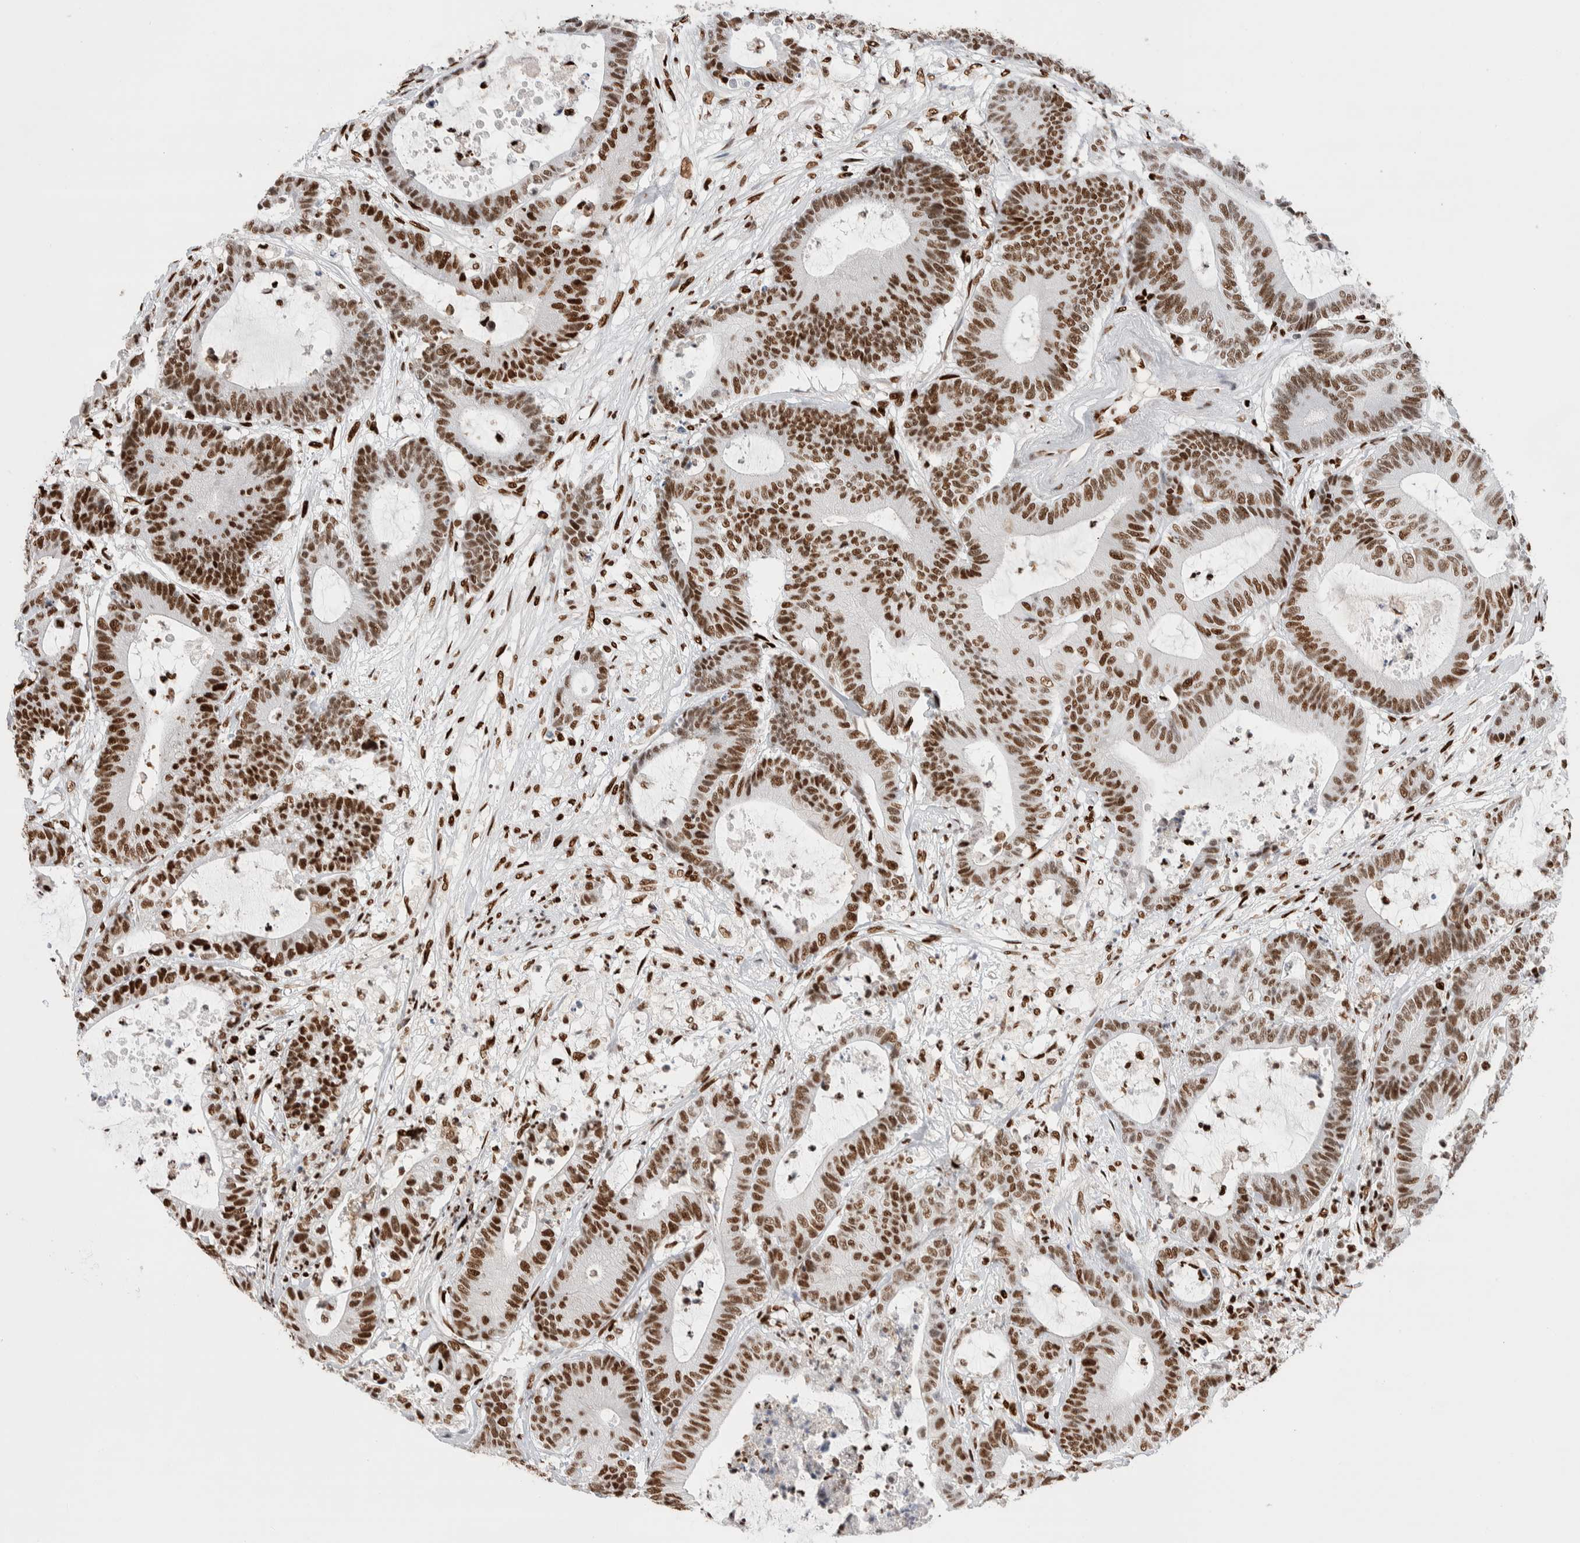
{"staining": {"intensity": "moderate", "quantity": ">75%", "location": "nuclear"}, "tissue": "colorectal cancer", "cell_type": "Tumor cells", "image_type": "cancer", "snomed": [{"axis": "morphology", "description": "Adenocarcinoma, NOS"}, {"axis": "topography", "description": "Colon"}], "caption": "Tumor cells show moderate nuclear expression in approximately >75% of cells in adenocarcinoma (colorectal).", "gene": "RNASEK-C17orf49", "patient": {"sex": "female", "age": 84}}